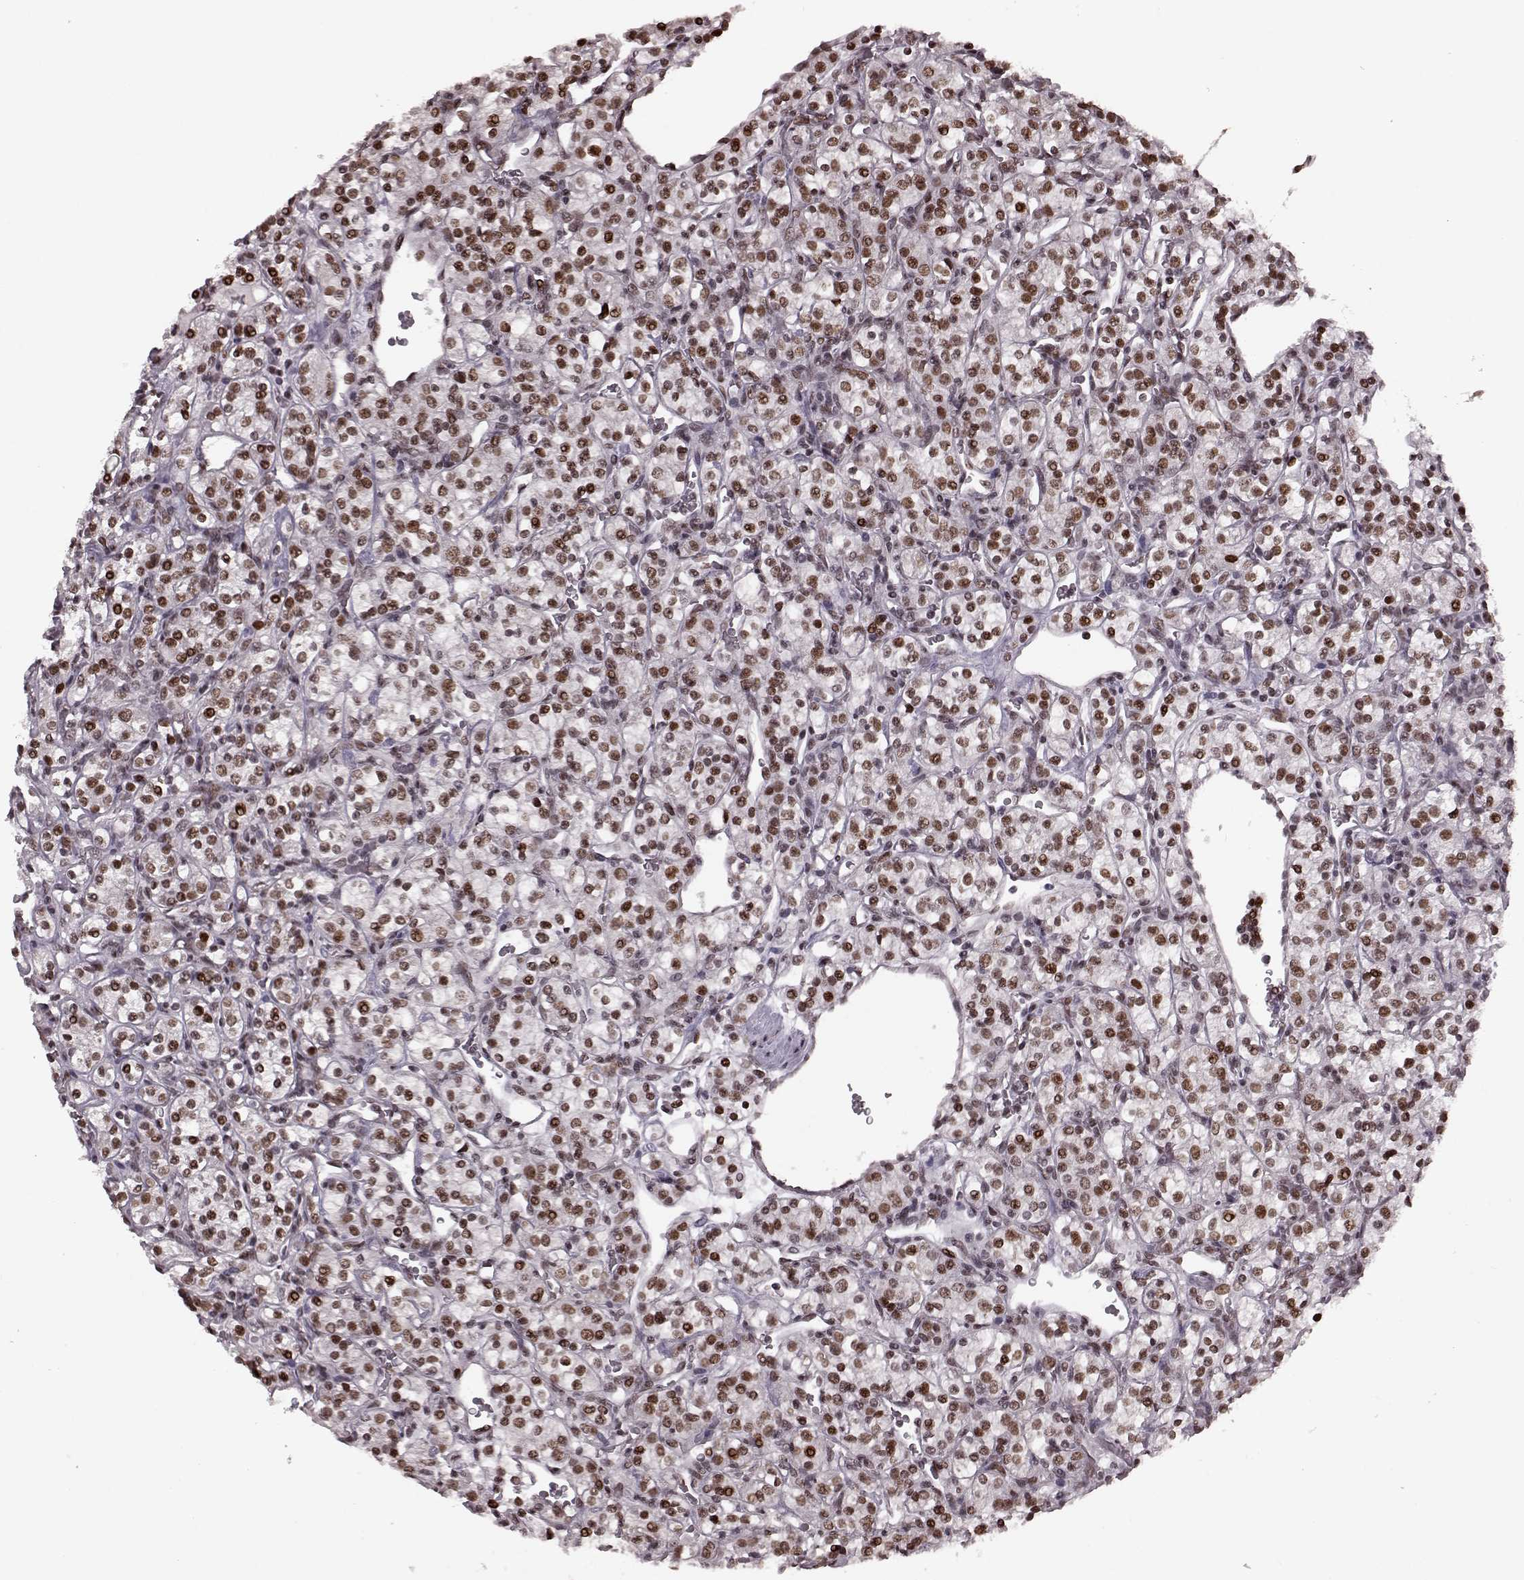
{"staining": {"intensity": "strong", "quantity": ">75%", "location": "nuclear"}, "tissue": "renal cancer", "cell_type": "Tumor cells", "image_type": "cancer", "snomed": [{"axis": "morphology", "description": "Adenocarcinoma, NOS"}, {"axis": "topography", "description": "Kidney"}], "caption": "Renal adenocarcinoma stained for a protein (brown) demonstrates strong nuclear positive positivity in about >75% of tumor cells.", "gene": "NR2C1", "patient": {"sex": "male", "age": 77}}